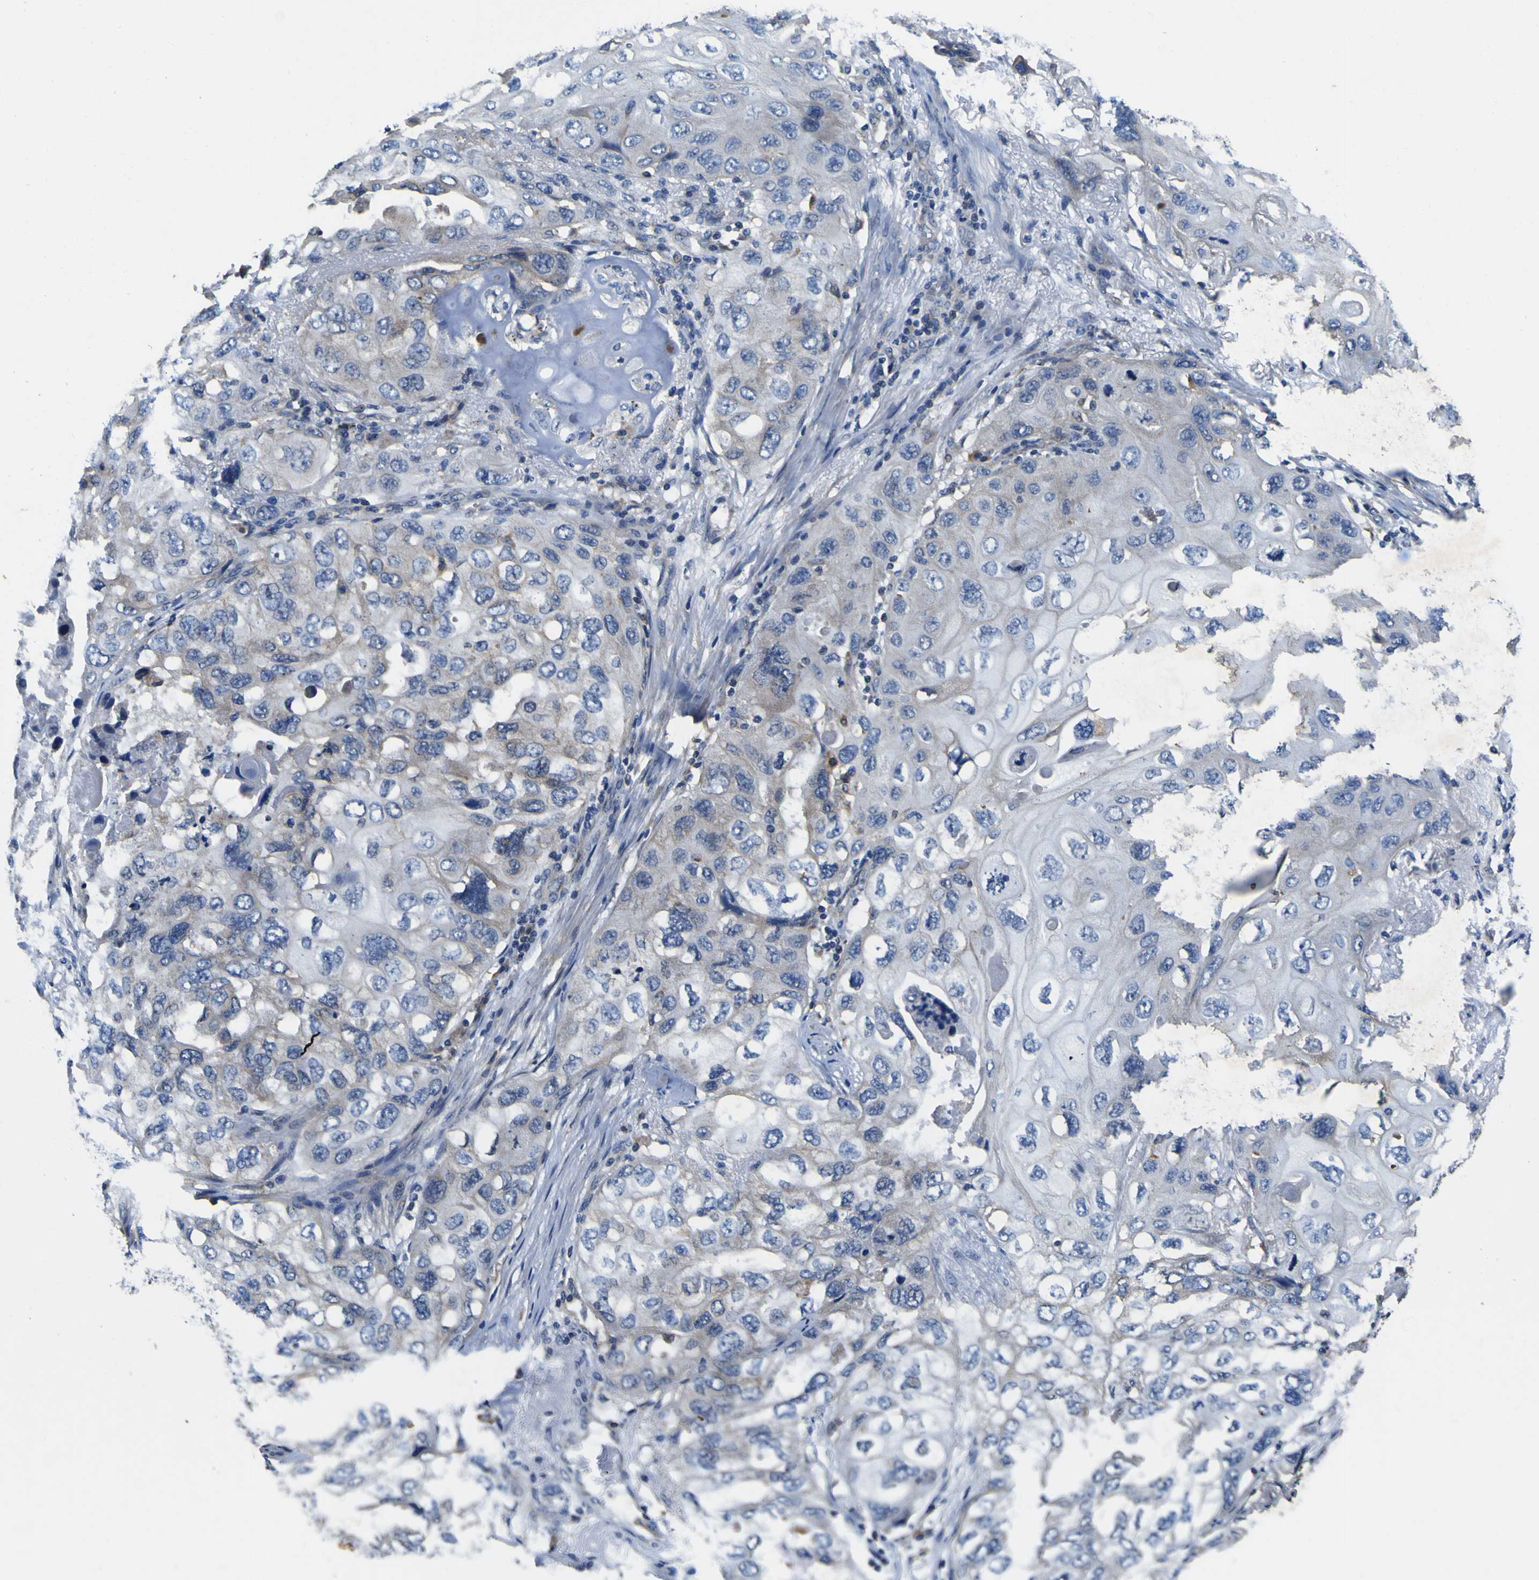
{"staining": {"intensity": "weak", "quantity": "<25%", "location": "cytoplasmic/membranous"}, "tissue": "lung cancer", "cell_type": "Tumor cells", "image_type": "cancer", "snomed": [{"axis": "morphology", "description": "Squamous cell carcinoma, NOS"}, {"axis": "topography", "description": "Lung"}], "caption": "Immunohistochemical staining of squamous cell carcinoma (lung) reveals no significant expression in tumor cells.", "gene": "EPHB4", "patient": {"sex": "female", "age": 73}}